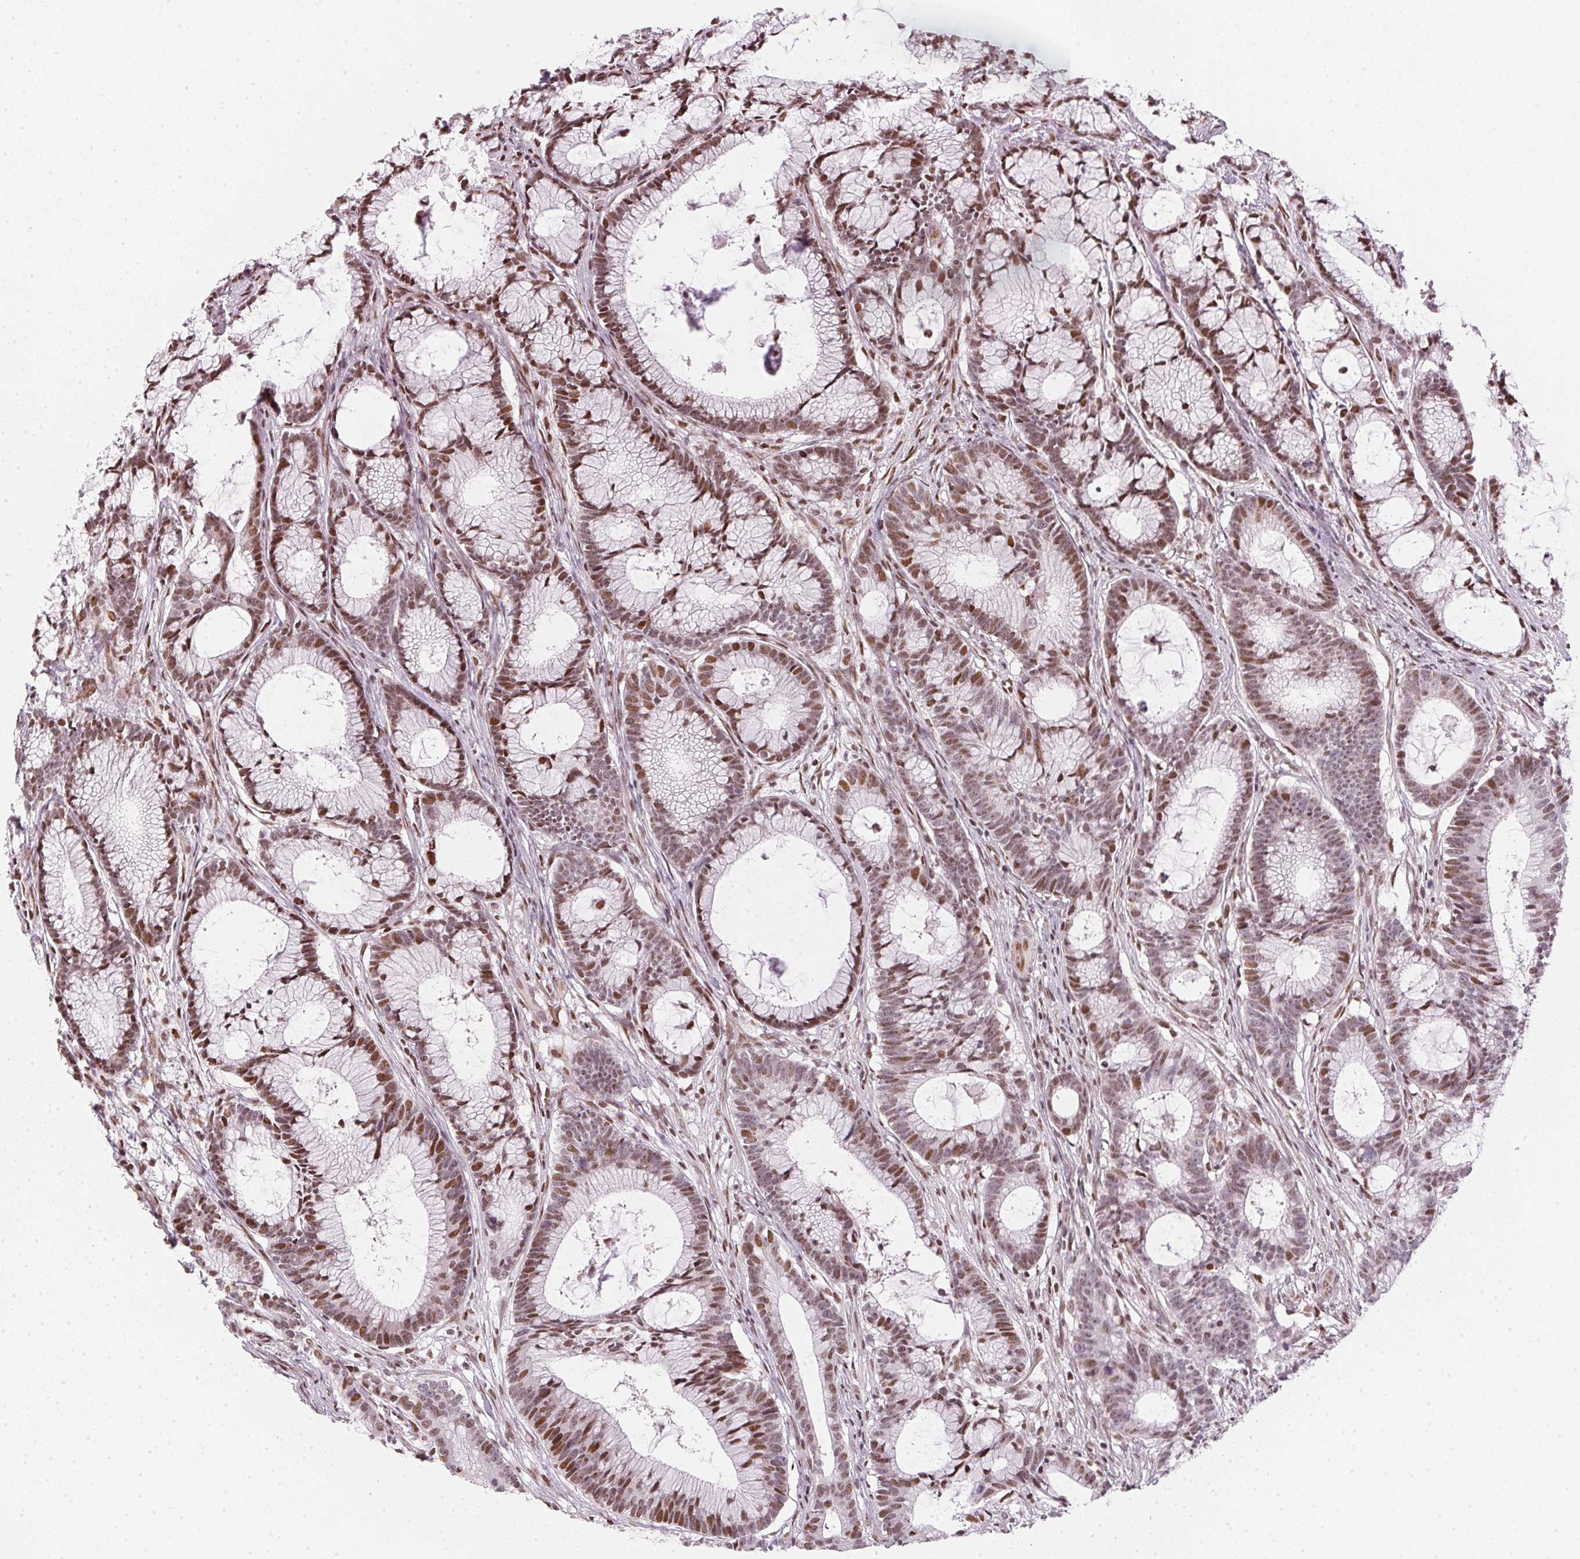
{"staining": {"intensity": "moderate", "quantity": ">75%", "location": "nuclear"}, "tissue": "colorectal cancer", "cell_type": "Tumor cells", "image_type": "cancer", "snomed": [{"axis": "morphology", "description": "Adenocarcinoma, NOS"}, {"axis": "topography", "description": "Colon"}], "caption": "IHC photomicrograph of human colorectal cancer (adenocarcinoma) stained for a protein (brown), which displays medium levels of moderate nuclear staining in about >75% of tumor cells.", "gene": "KAT6A", "patient": {"sex": "female", "age": 78}}